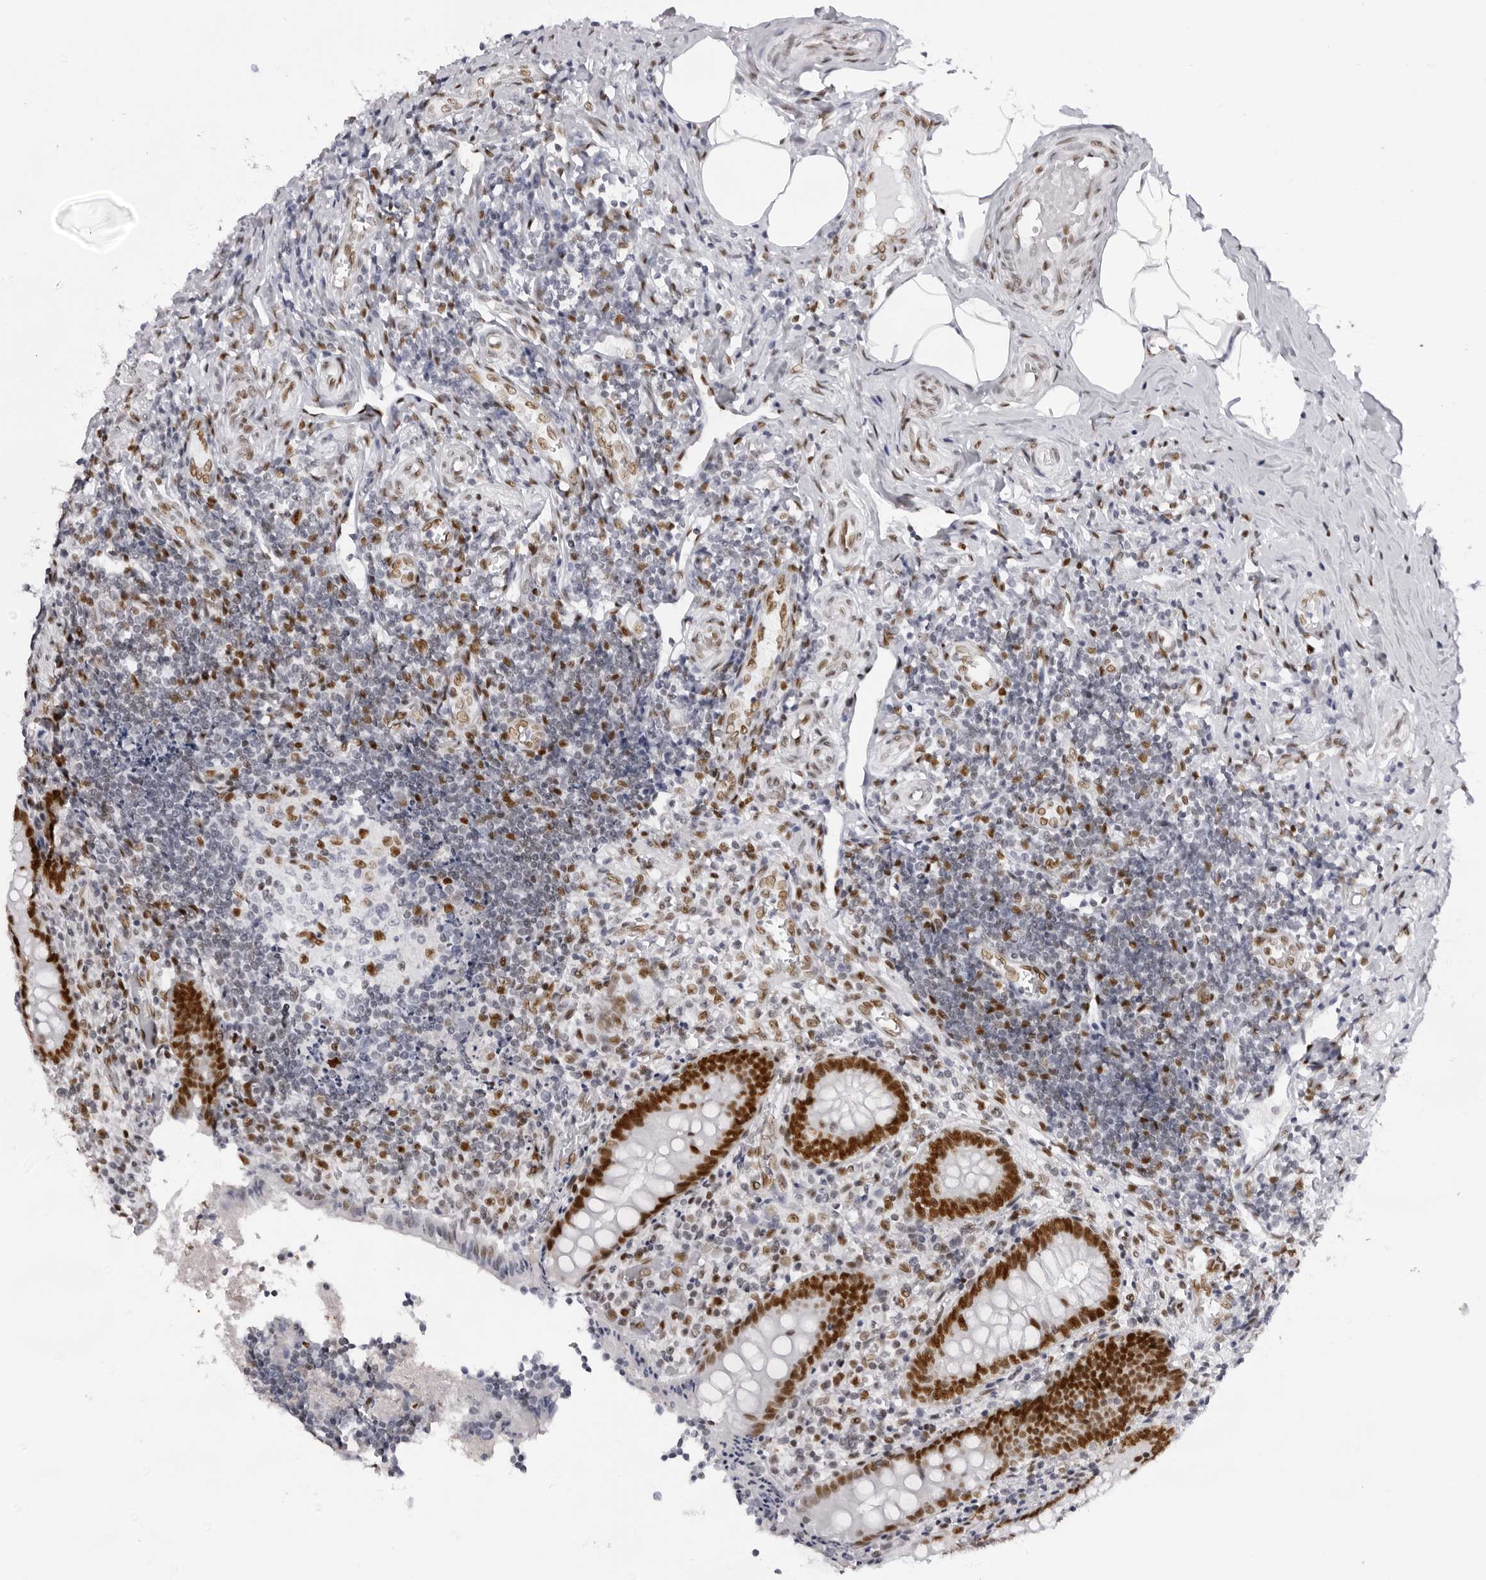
{"staining": {"intensity": "strong", "quantity": "25%-75%", "location": "nuclear"}, "tissue": "appendix", "cell_type": "Glandular cells", "image_type": "normal", "snomed": [{"axis": "morphology", "description": "Normal tissue, NOS"}, {"axis": "topography", "description": "Appendix"}], "caption": "Immunohistochemistry of normal appendix shows high levels of strong nuclear expression in approximately 25%-75% of glandular cells. (Brightfield microscopy of DAB IHC at high magnification).", "gene": "IRF2BP2", "patient": {"sex": "female", "age": 17}}